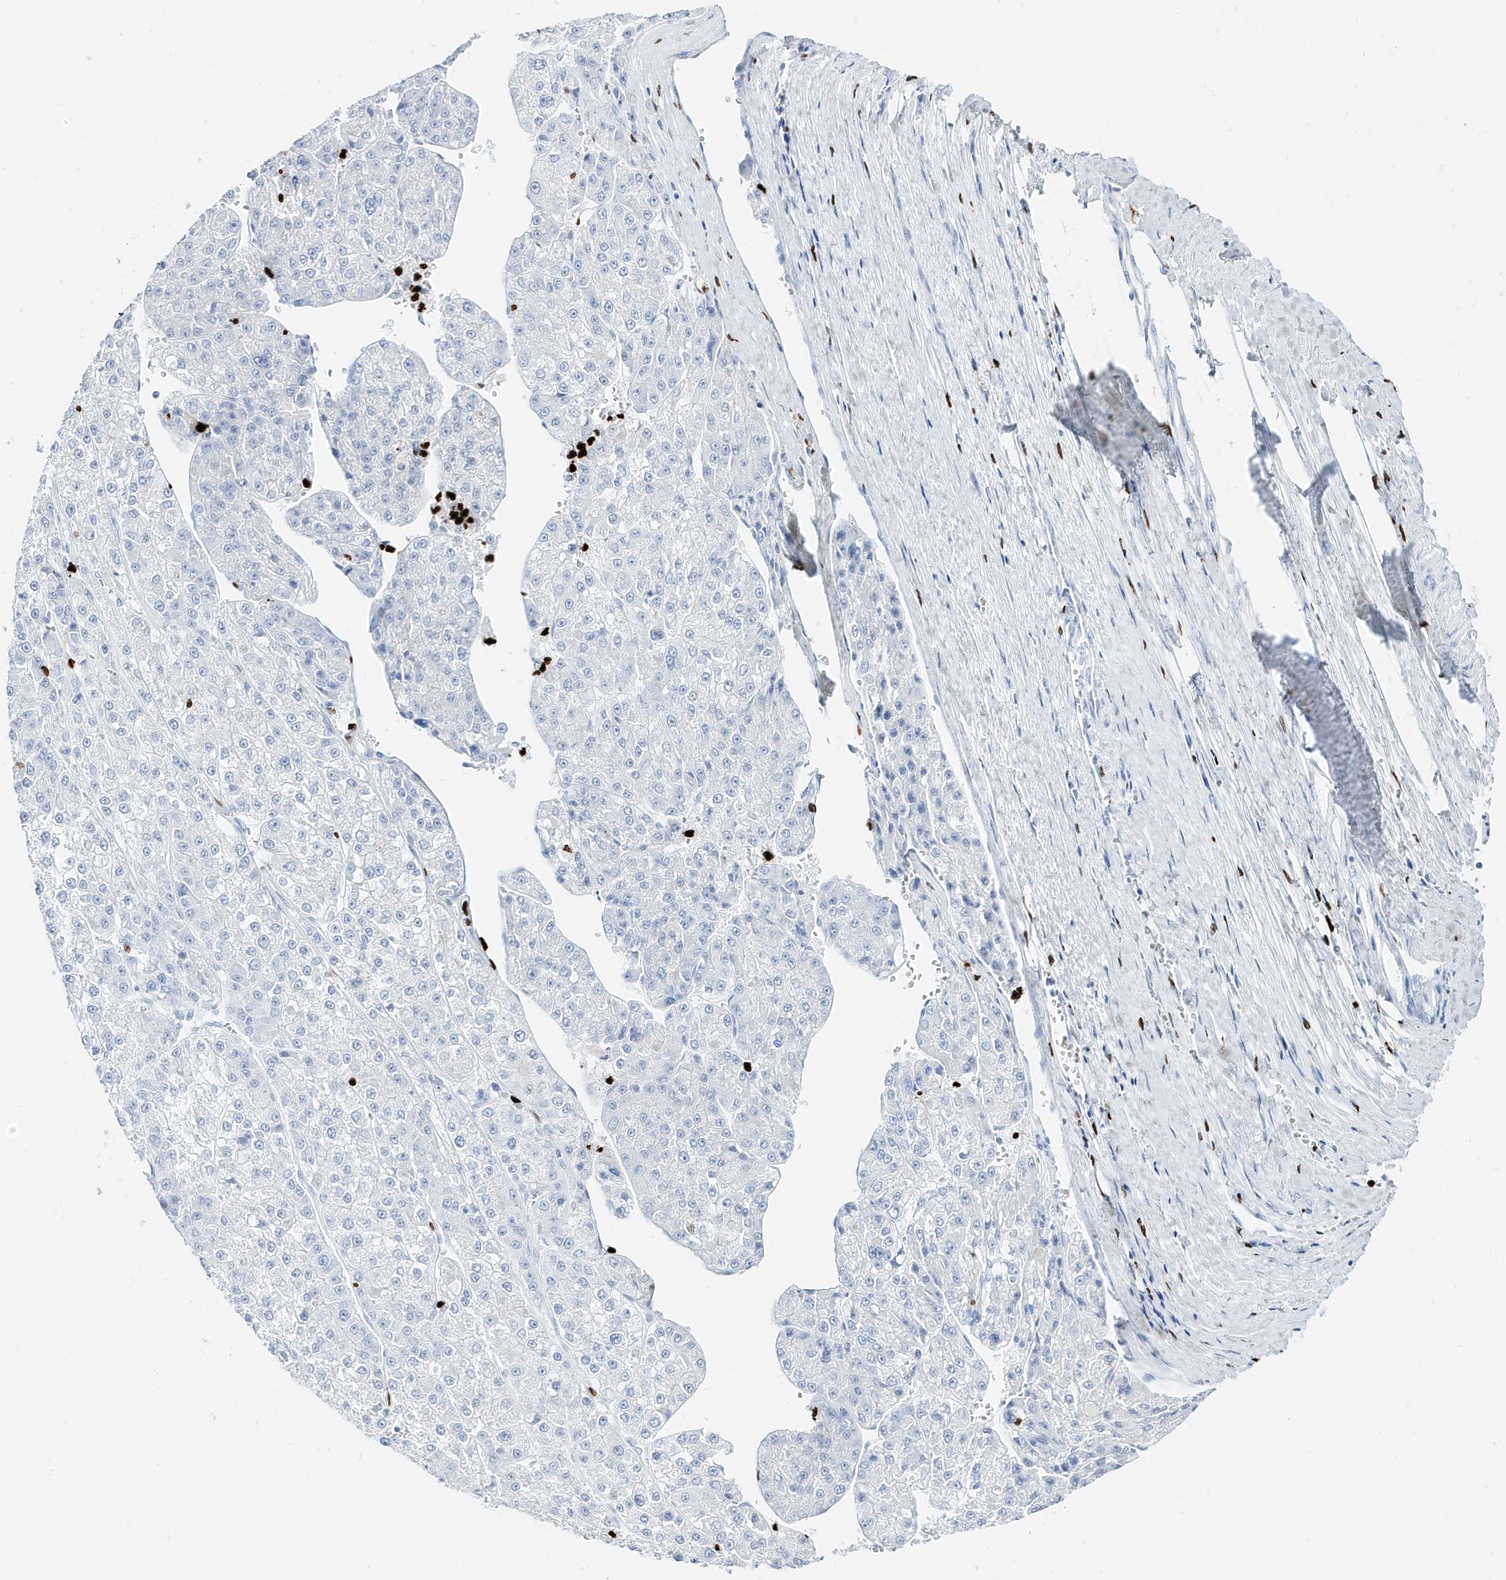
{"staining": {"intensity": "negative", "quantity": "none", "location": "none"}, "tissue": "liver cancer", "cell_type": "Tumor cells", "image_type": "cancer", "snomed": [{"axis": "morphology", "description": "Carcinoma, Hepatocellular, NOS"}, {"axis": "topography", "description": "Liver"}], "caption": "High magnification brightfield microscopy of hepatocellular carcinoma (liver) stained with DAB (3,3'-diaminobenzidine) (brown) and counterstained with hematoxylin (blue): tumor cells show no significant staining.", "gene": "MNDA", "patient": {"sex": "female", "age": 73}}